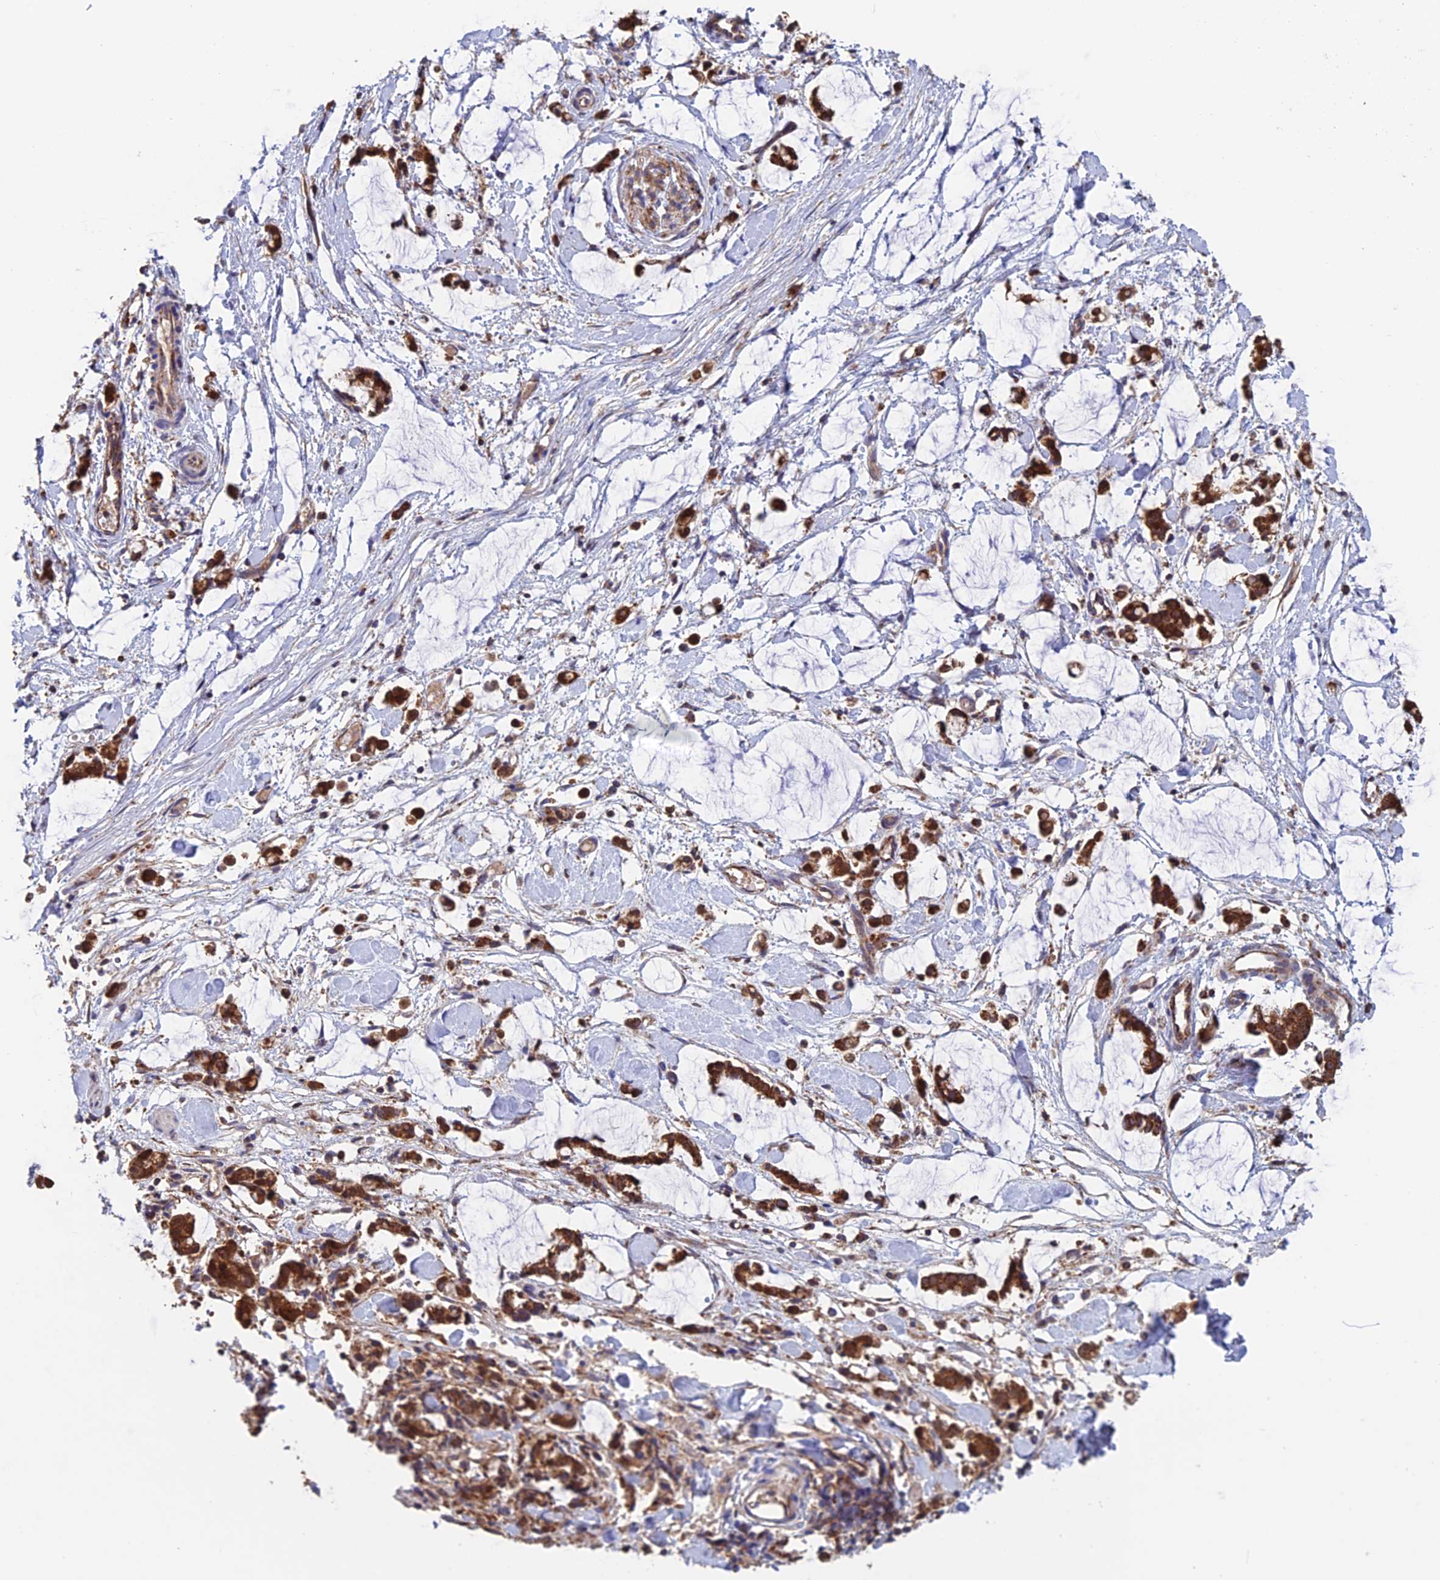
{"staining": {"intensity": "negative", "quantity": "none", "location": "none"}, "tissue": "adipose tissue", "cell_type": "Adipocytes", "image_type": "normal", "snomed": [{"axis": "morphology", "description": "Normal tissue, NOS"}, {"axis": "morphology", "description": "Adenocarcinoma, NOS"}, {"axis": "topography", "description": "Smooth muscle"}, {"axis": "topography", "description": "Colon"}], "caption": "An IHC photomicrograph of unremarkable adipose tissue is shown. There is no staining in adipocytes of adipose tissue. (Brightfield microscopy of DAB (3,3'-diaminobenzidine) immunohistochemistry at high magnification).", "gene": "DTYMK", "patient": {"sex": "male", "age": 14}}